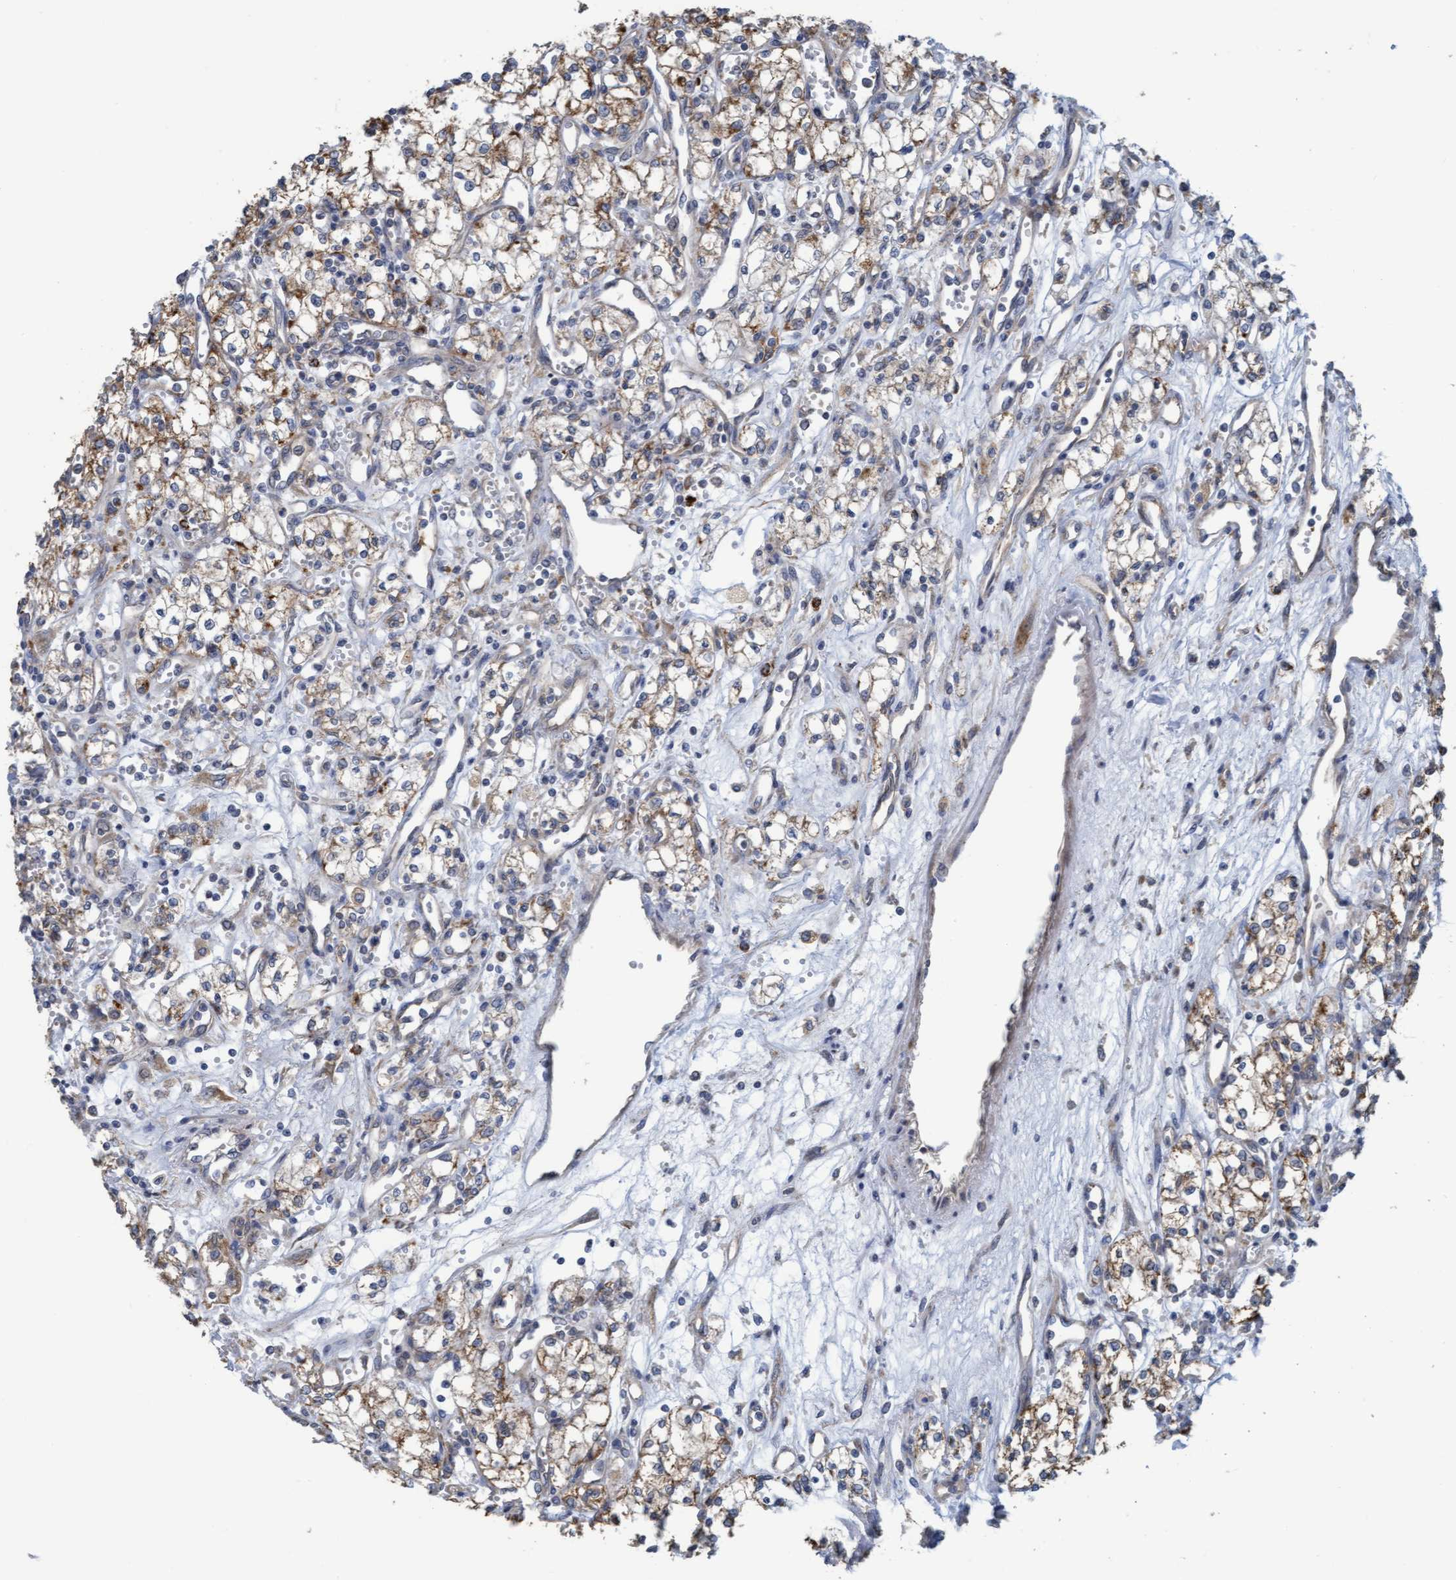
{"staining": {"intensity": "moderate", "quantity": ">75%", "location": "cytoplasmic/membranous"}, "tissue": "renal cancer", "cell_type": "Tumor cells", "image_type": "cancer", "snomed": [{"axis": "morphology", "description": "Adenocarcinoma, NOS"}, {"axis": "topography", "description": "Kidney"}], "caption": "Immunohistochemical staining of human renal cancer (adenocarcinoma) reveals moderate cytoplasmic/membranous protein expression in approximately >75% of tumor cells.", "gene": "LRSAM1", "patient": {"sex": "male", "age": 59}}